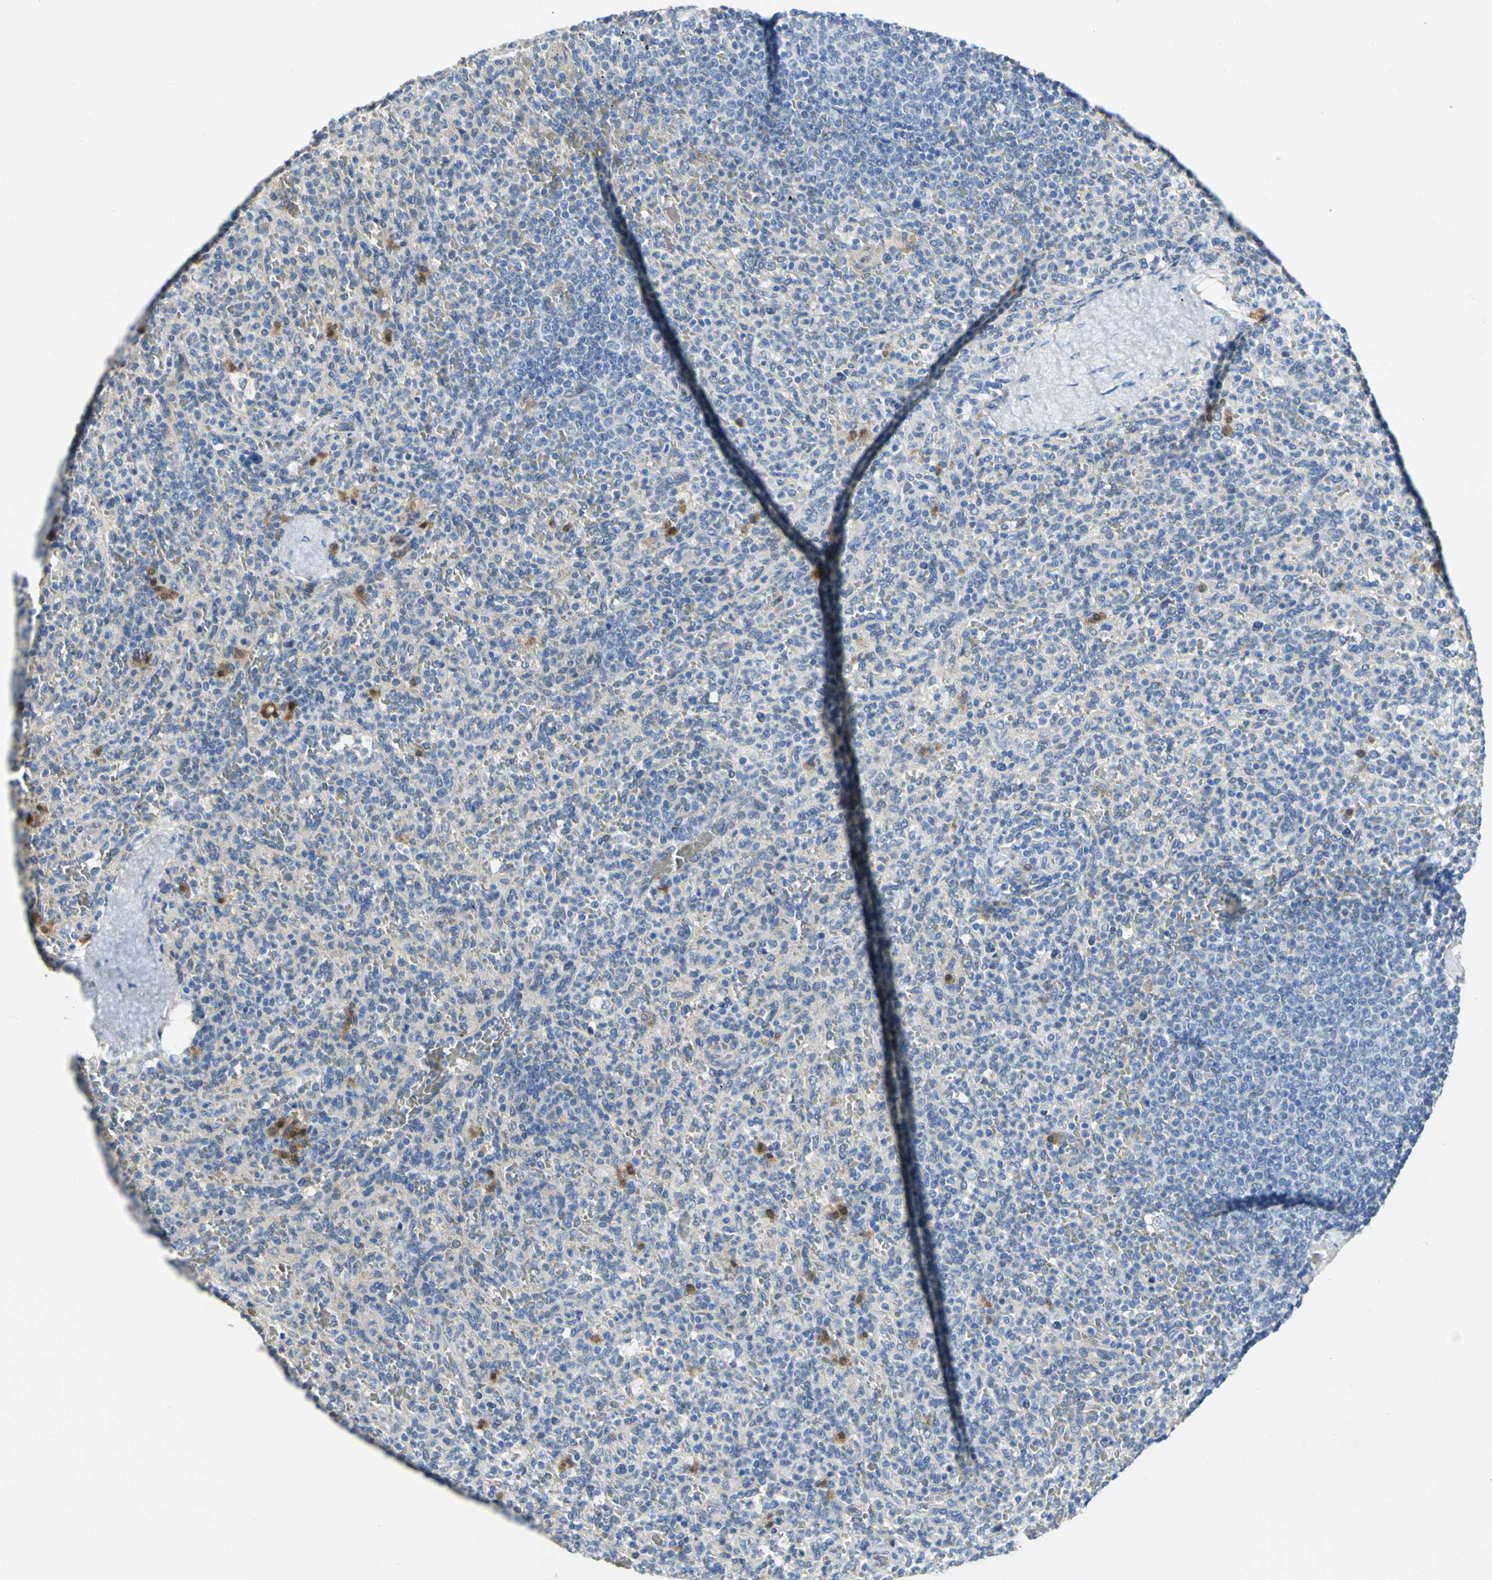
{"staining": {"intensity": "weak", "quantity": "<25%", "location": "cytoplasmic/membranous"}, "tissue": "spleen", "cell_type": "Cells in red pulp", "image_type": "normal", "snomed": [{"axis": "morphology", "description": "Normal tissue, NOS"}, {"axis": "topography", "description": "Spleen"}], "caption": "Cells in red pulp are negative for protein expression in benign human spleen.", "gene": "PGM3", "patient": {"sex": "male", "age": 36}}